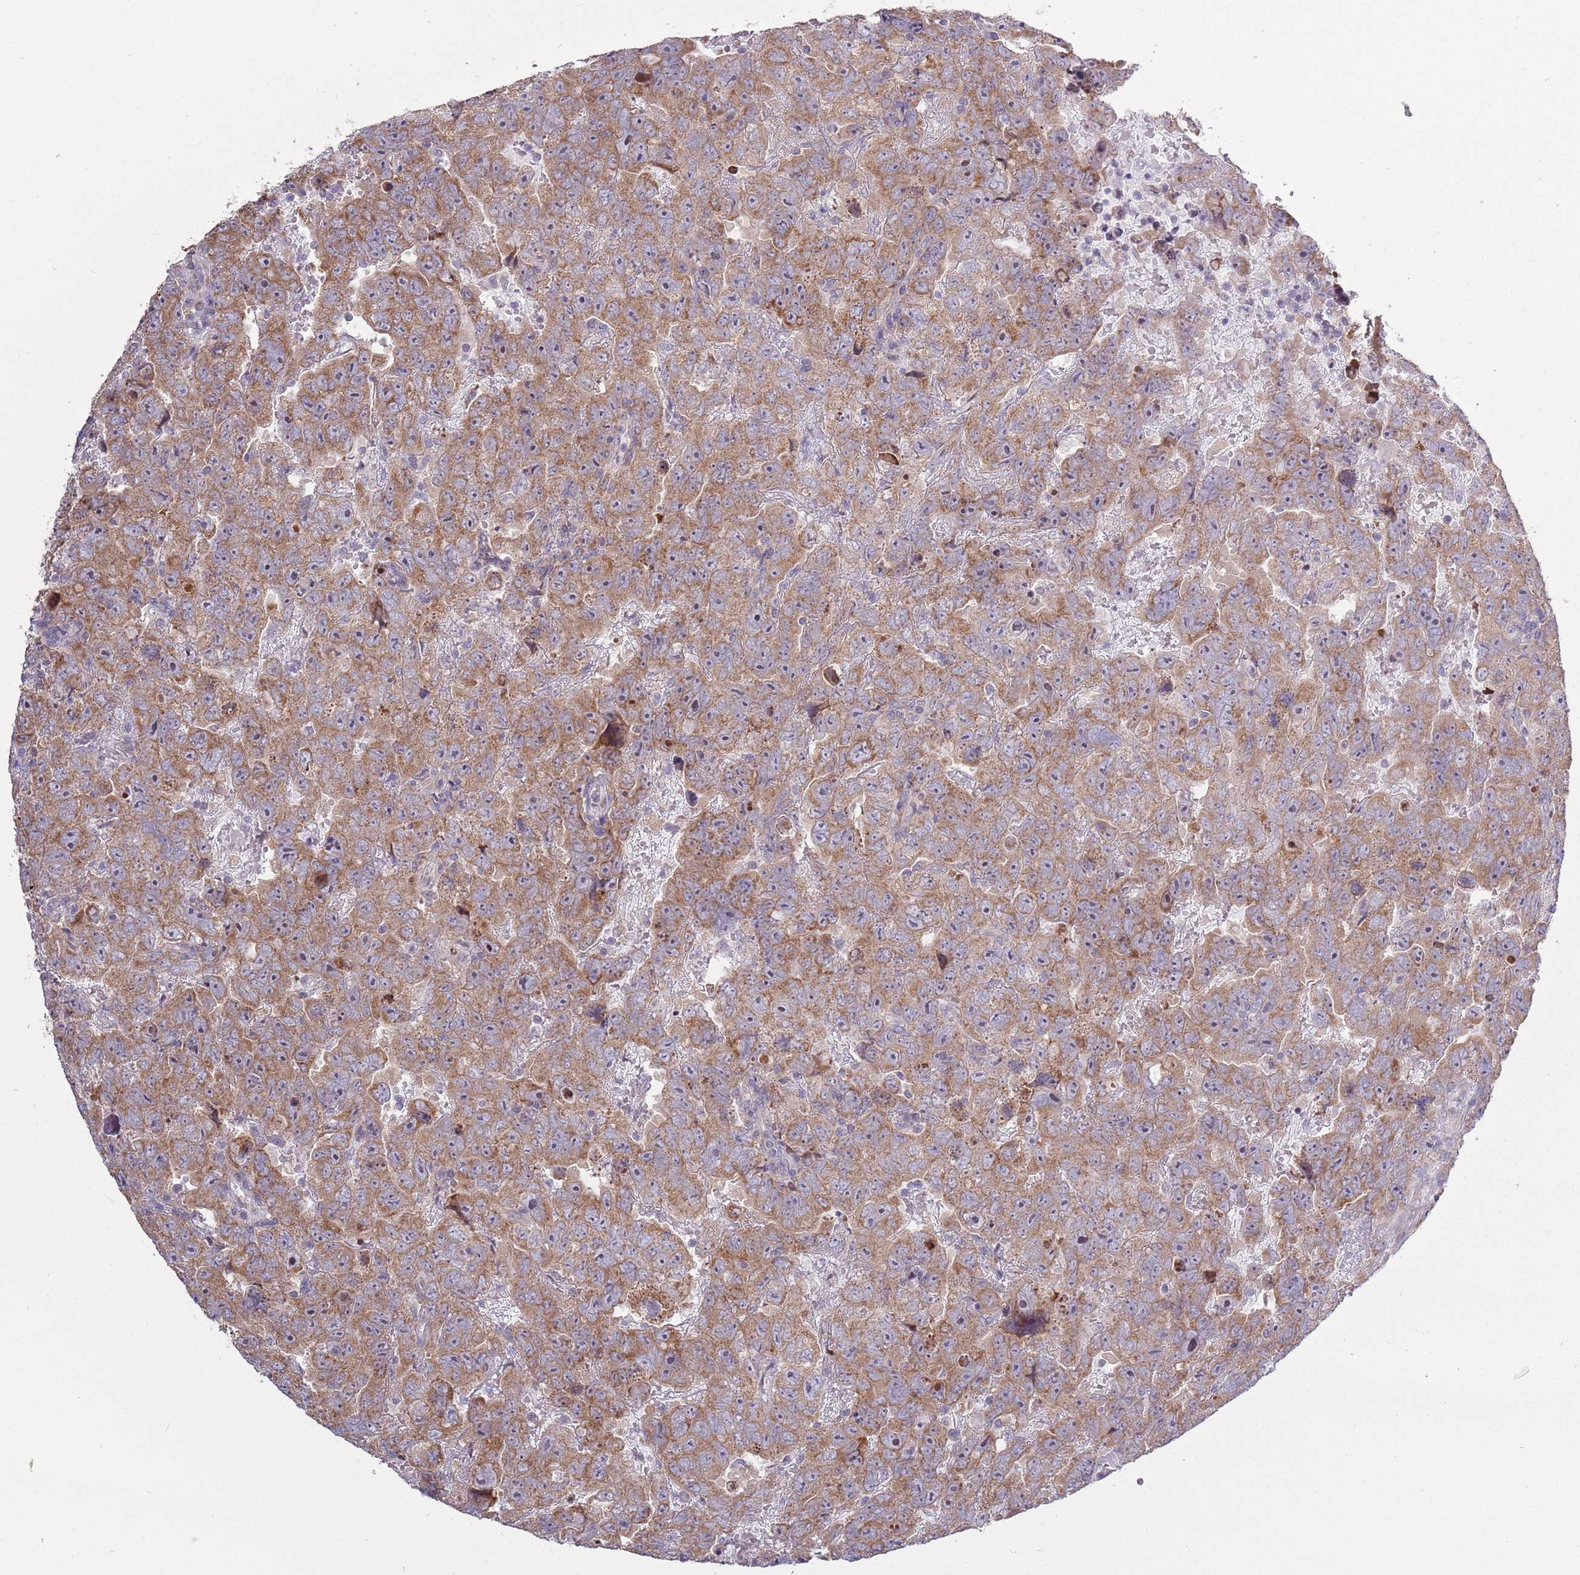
{"staining": {"intensity": "moderate", "quantity": ">75%", "location": "cytoplasmic/membranous,nuclear"}, "tissue": "testis cancer", "cell_type": "Tumor cells", "image_type": "cancer", "snomed": [{"axis": "morphology", "description": "Carcinoma, Embryonal, NOS"}, {"axis": "topography", "description": "Testis"}], "caption": "The histopathology image exhibits staining of embryonal carcinoma (testis), revealing moderate cytoplasmic/membranous and nuclear protein staining (brown color) within tumor cells. Immunohistochemistry stains the protein in brown and the nuclei are stained blue.", "gene": "RPL17-C18orf32", "patient": {"sex": "male", "age": 45}}